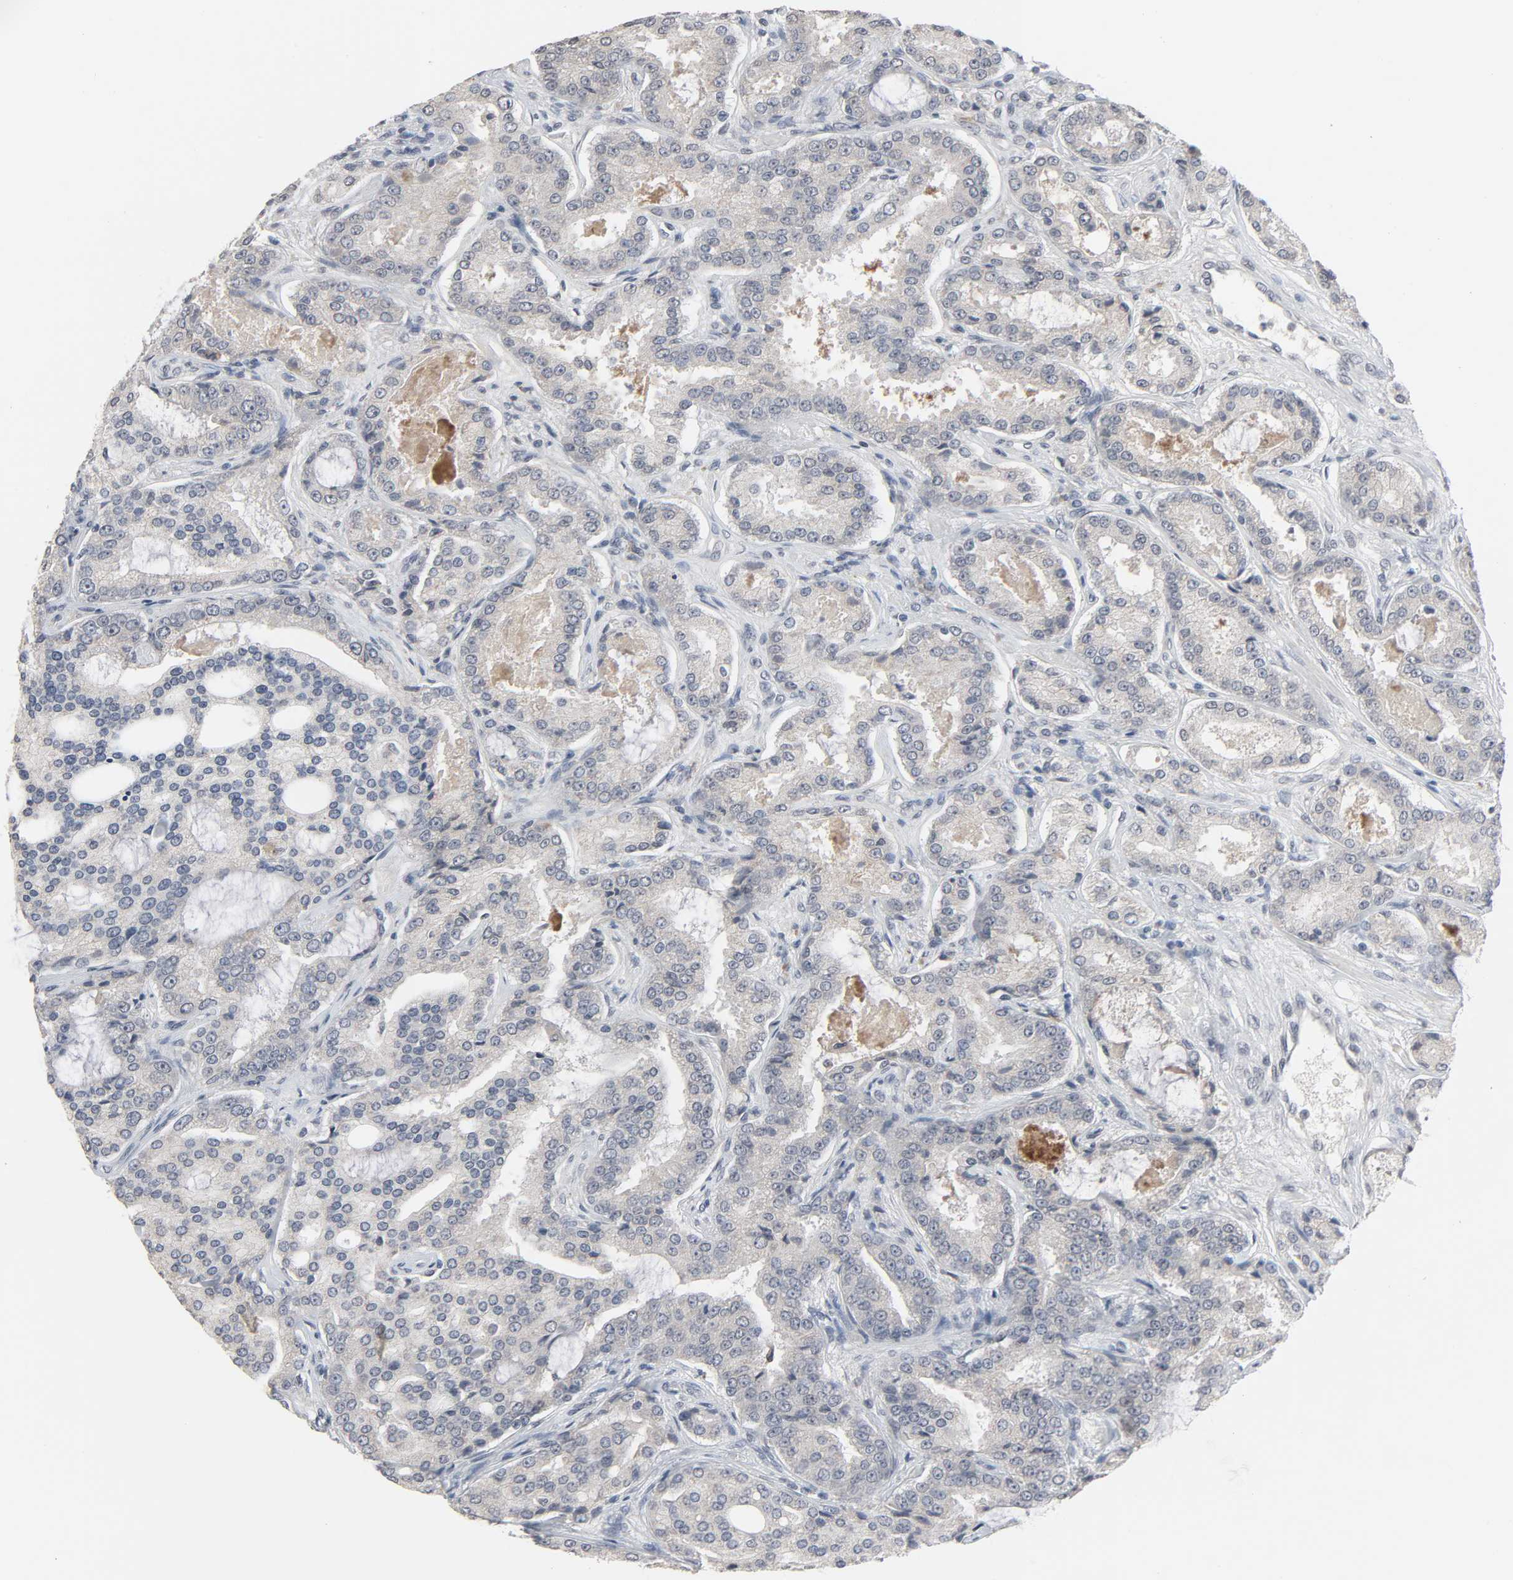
{"staining": {"intensity": "negative", "quantity": "none", "location": "none"}, "tissue": "prostate cancer", "cell_type": "Tumor cells", "image_type": "cancer", "snomed": [{"axis": "morphology", "description": "Adenocarcinoma, High grade"}, {"axis": "topography", "description": "Prostate"}], "caption": "An immunohistochemistry micrograph of prostate high-grade adenocarcinoma is shown. There is no staining in tumor cells of prostate high-grade adenocarcinoma.", "gene": "MT3", "patient": {"sex": "male", "age": 72}}